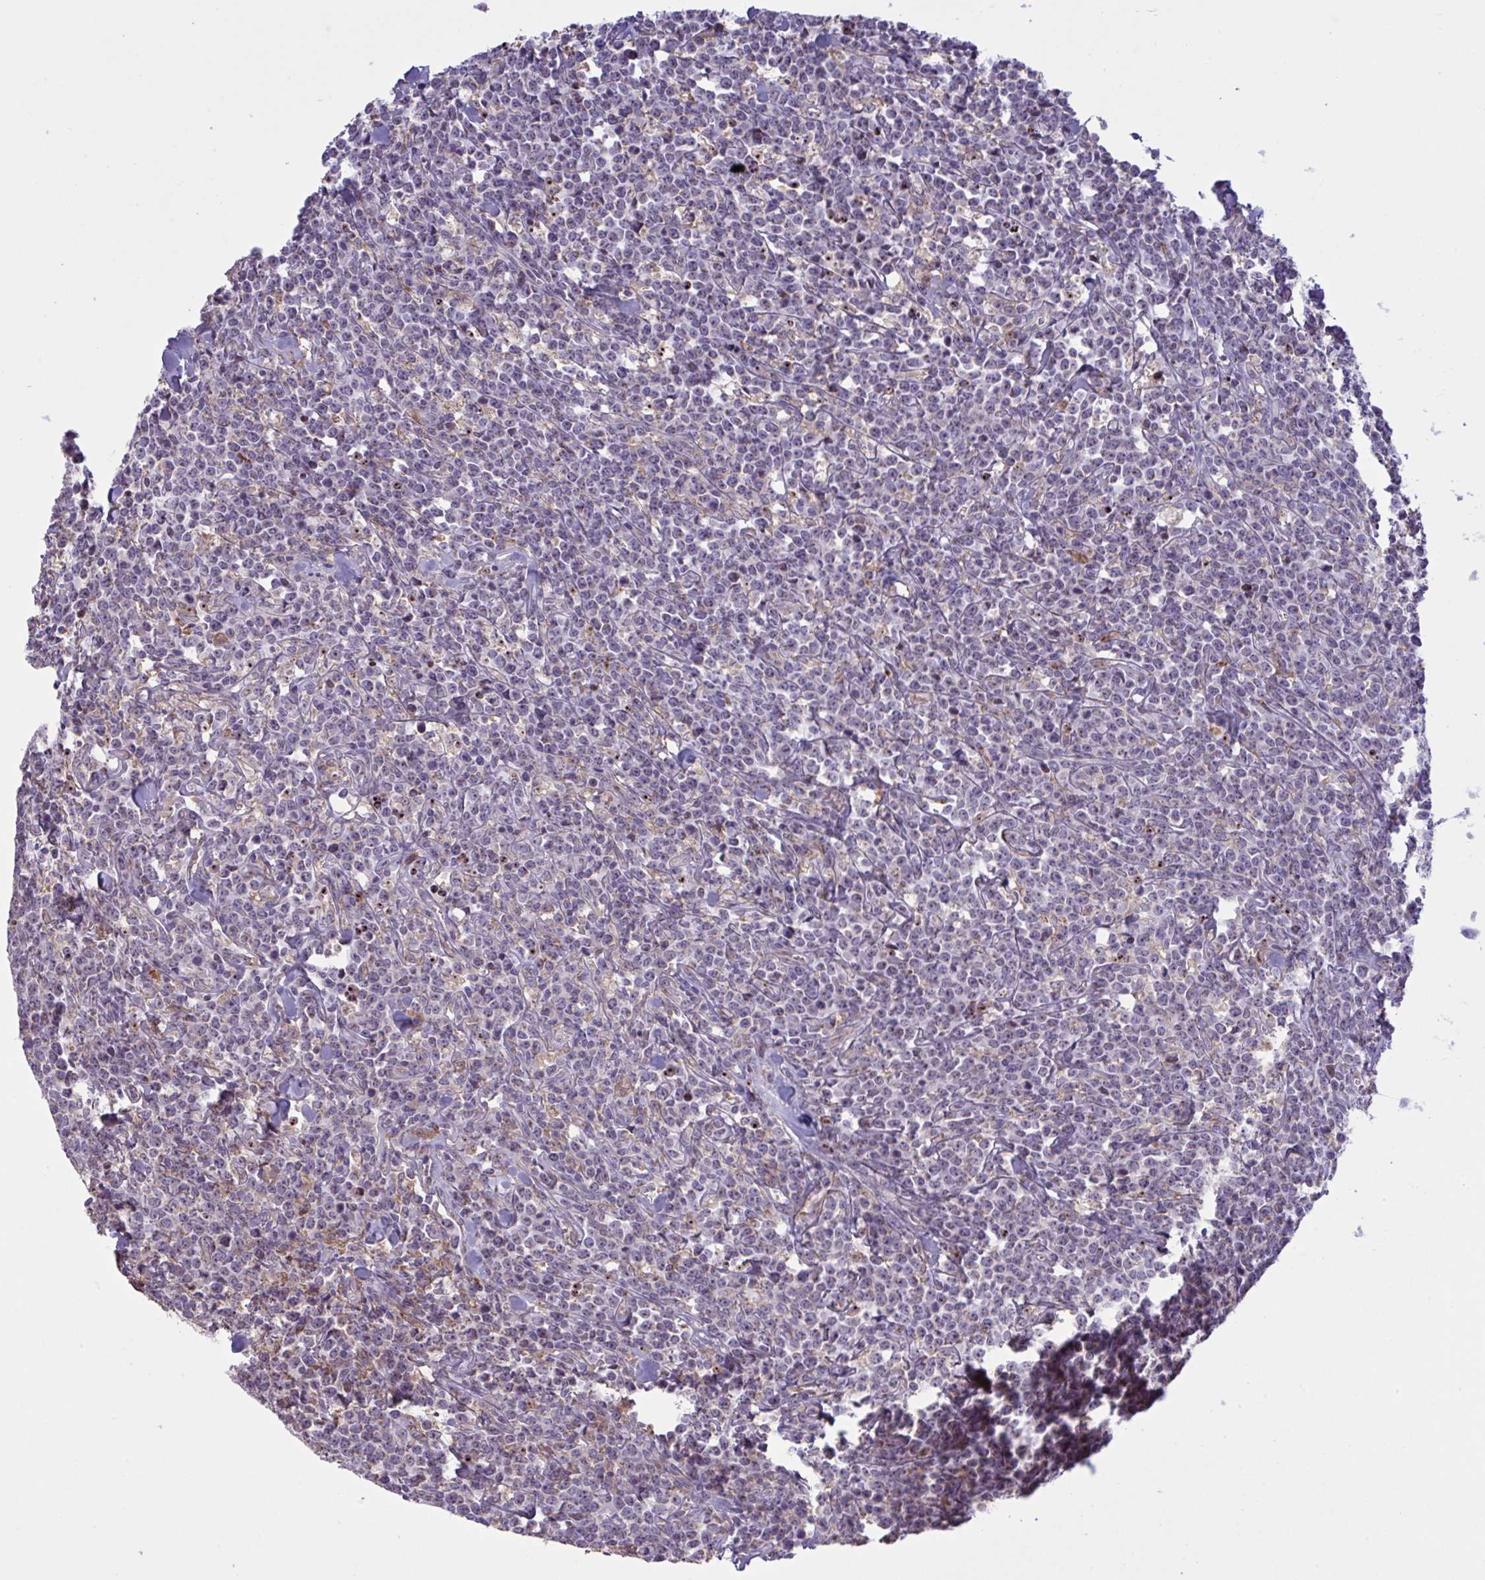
{"staining": {"intensity": "weak", "quantity": "25%-75%", "location": "cytoplasmic/membranous"}, "tissue": "lymphoma", "cell_type": "Tumor cells", "image_type": "cancer", "snomed": [{"axis": "morphology", "description": "Malignant lymphoma, non-Hodgkin's type, High grade"}, {"axis": "topography", "description": "Small intestine"}], "caption": "Tumor cells reveal low levels of weak cytoplasmic/membranous positivity in approximately 25%-75% of cells in high-grade malignant lymphoma, non-Hodgkin's type.", "gene": "CD101", "patient": {"sex": "female", "age": 56}}